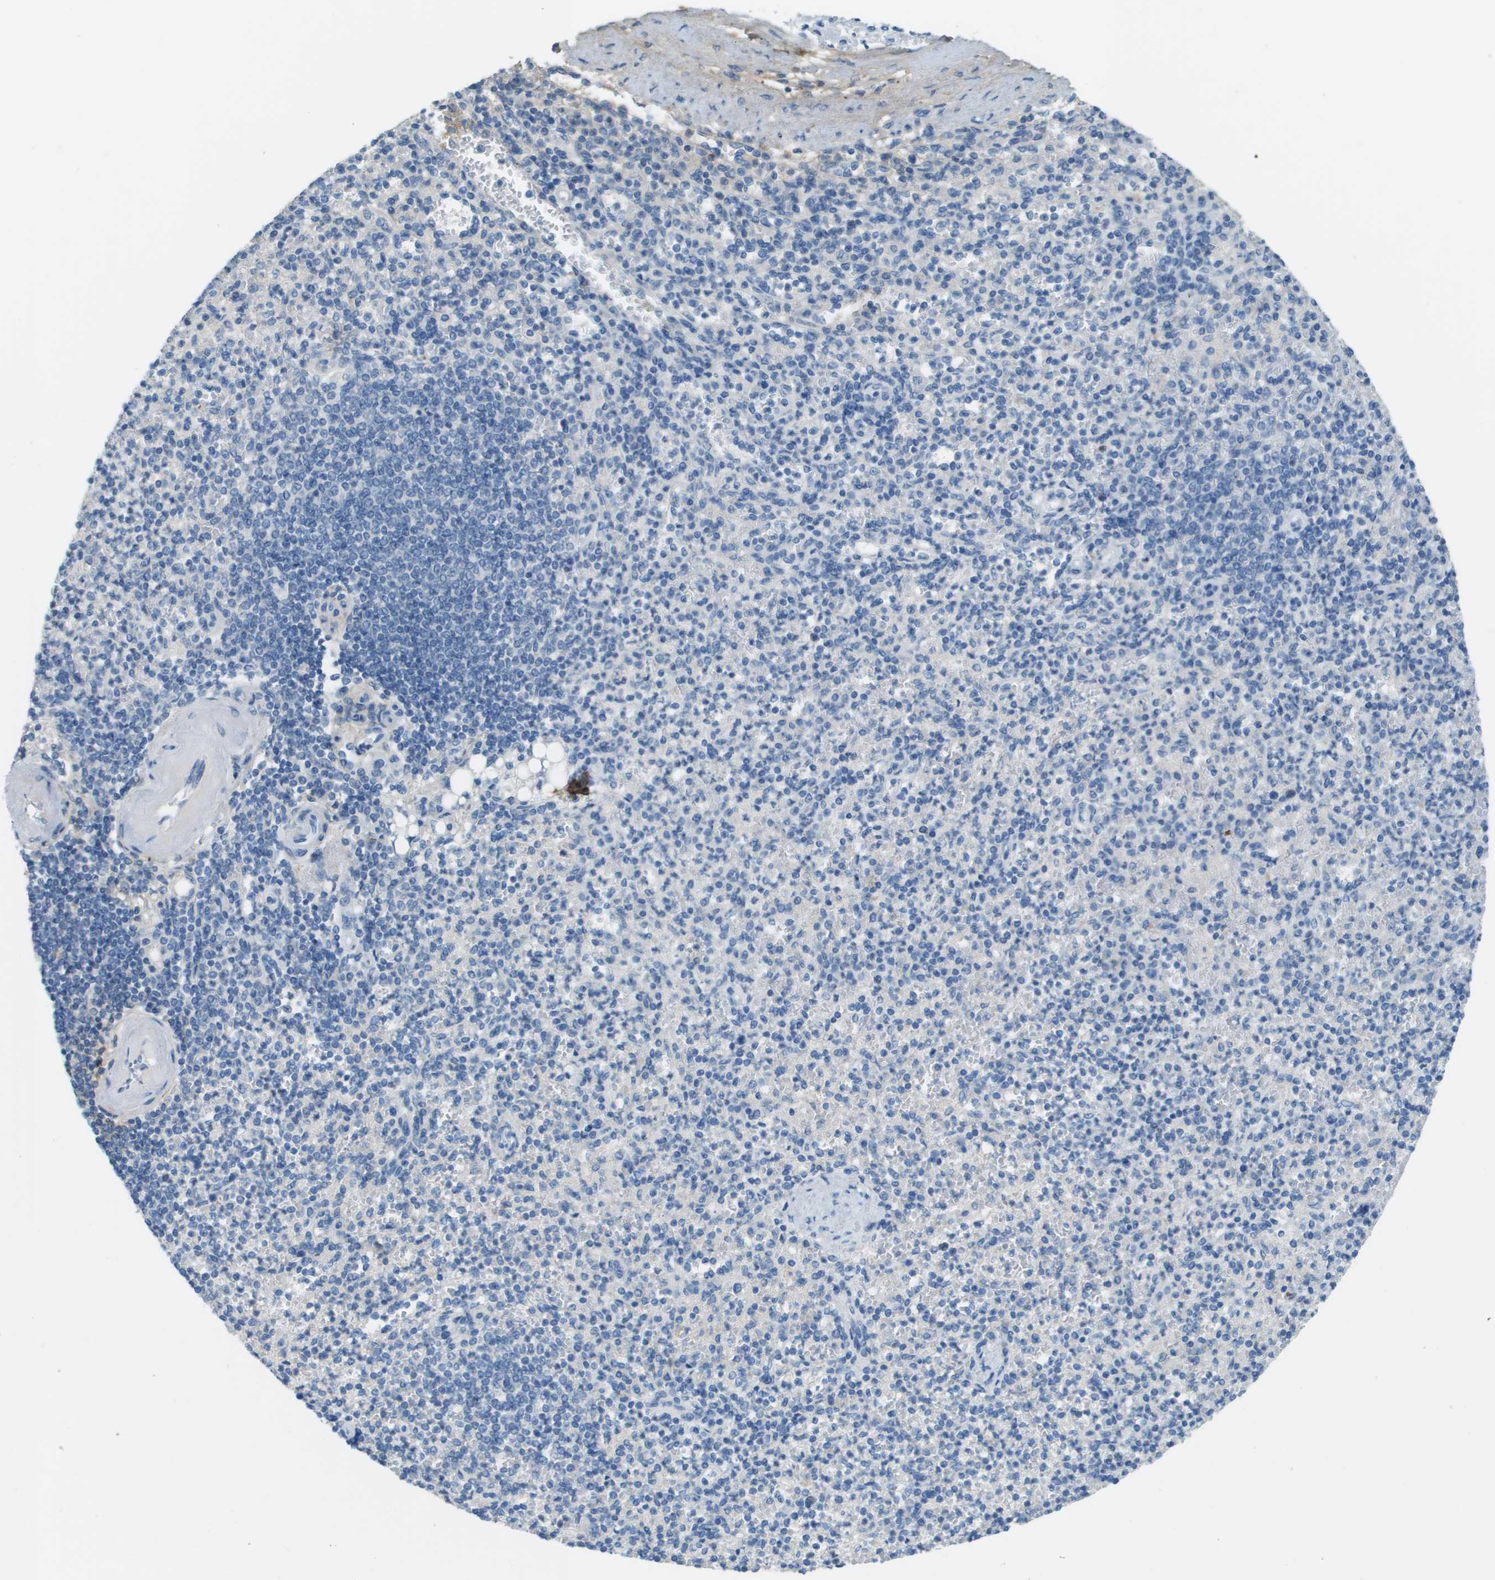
{"staining": {"intensity": "negative", "quantity": "none", "location": "none"}, "tissue": "spleen", "cell_type": "Cells in red pulp", "image_type": "normal", "snomed": [{"axis": "morphology", "description": "Normal tissue, NOS"}, {"axis": "topography", "description": "Spleen"}], "caption": "Immunohistochemical staining of benign spleen displays no significant positivity in cells in red pulp. The staining was performed using DAB (3,3'-diaminobenzidine) to visualize the protein expression in brown, while the nuclei were stained in blue with hematoxylin (Magnification: 20x).", "gene": "DCN", "patient": {"sex": "female", "age": 74}}